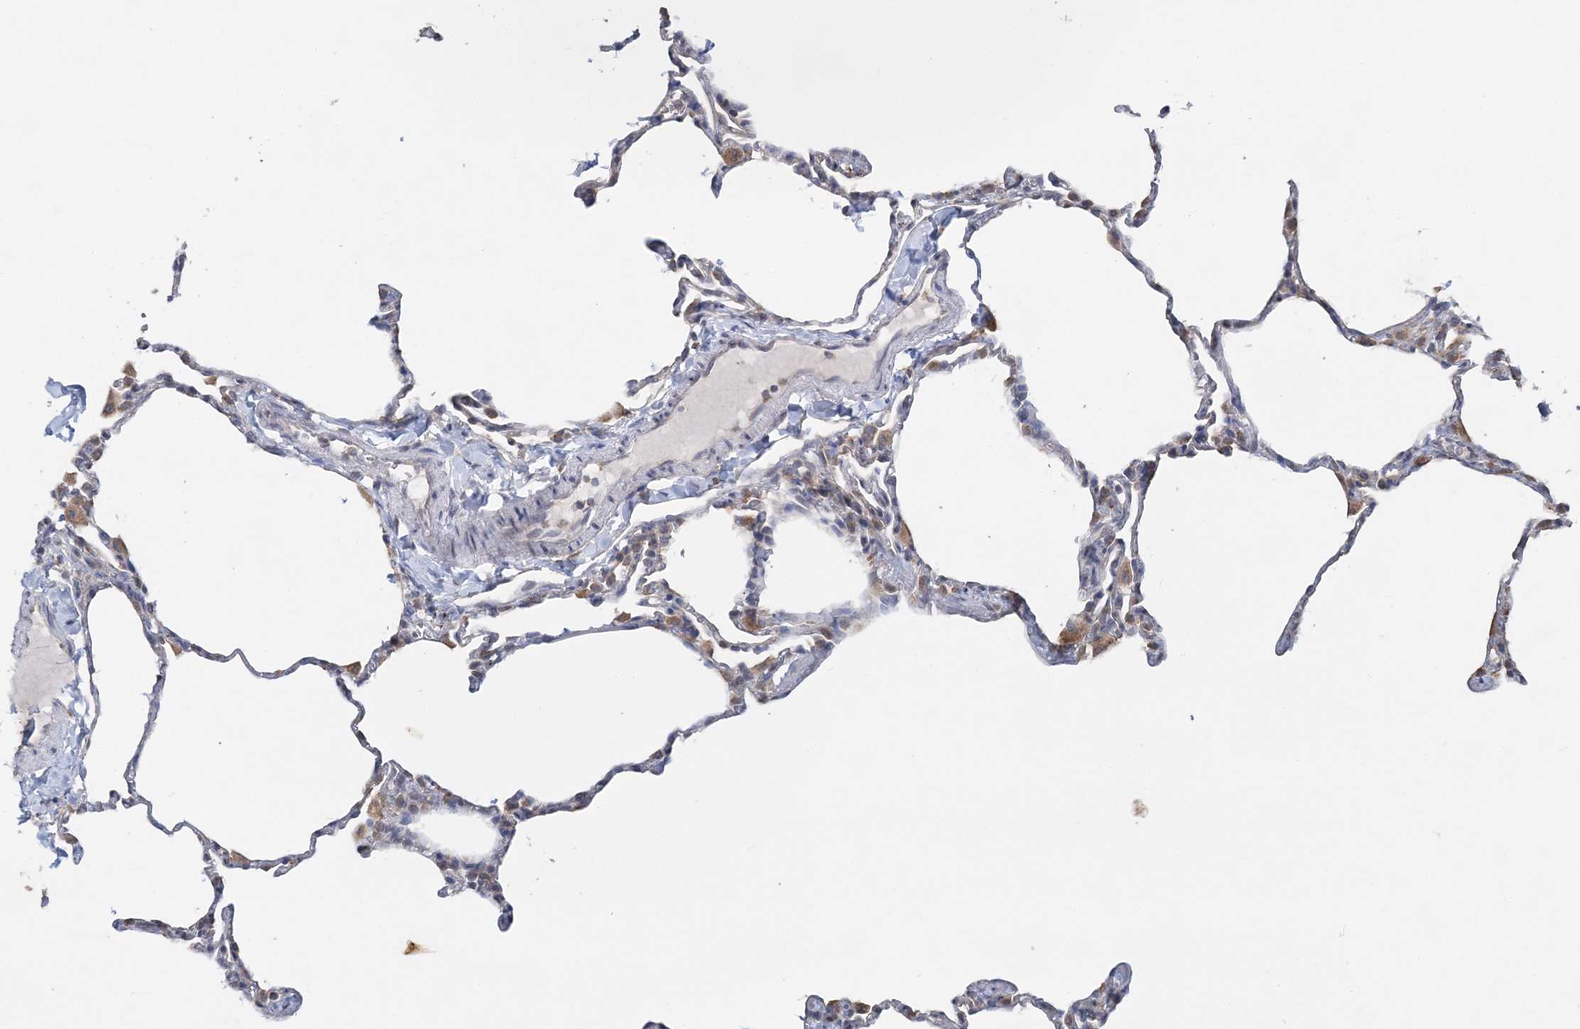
{"staining": {"intensity": "moderate", "quantity": "<25%", "location": "cytoplasmic/membranous"}, "tissue": "lung", "cell_type": "Alveolar cells", "image_type": "normal", "snomed": [{"axis": "morphology", "description": "Normal tissue, NOS"}, {"axis": "topography", "description": "Lung"}], "caption": "Alveolar cells show moderate cytoplasmic/membranous staining in about <25% of cells in unremarkable lung. The staining is performed using DAB (3,3'-diaminobenzidine) brown chromogen to label protein expression. The nuclei are counter-stained blue using hematoxylin.", "gene": "RAB14", "patient": {"sex": "male", "age": 20}}